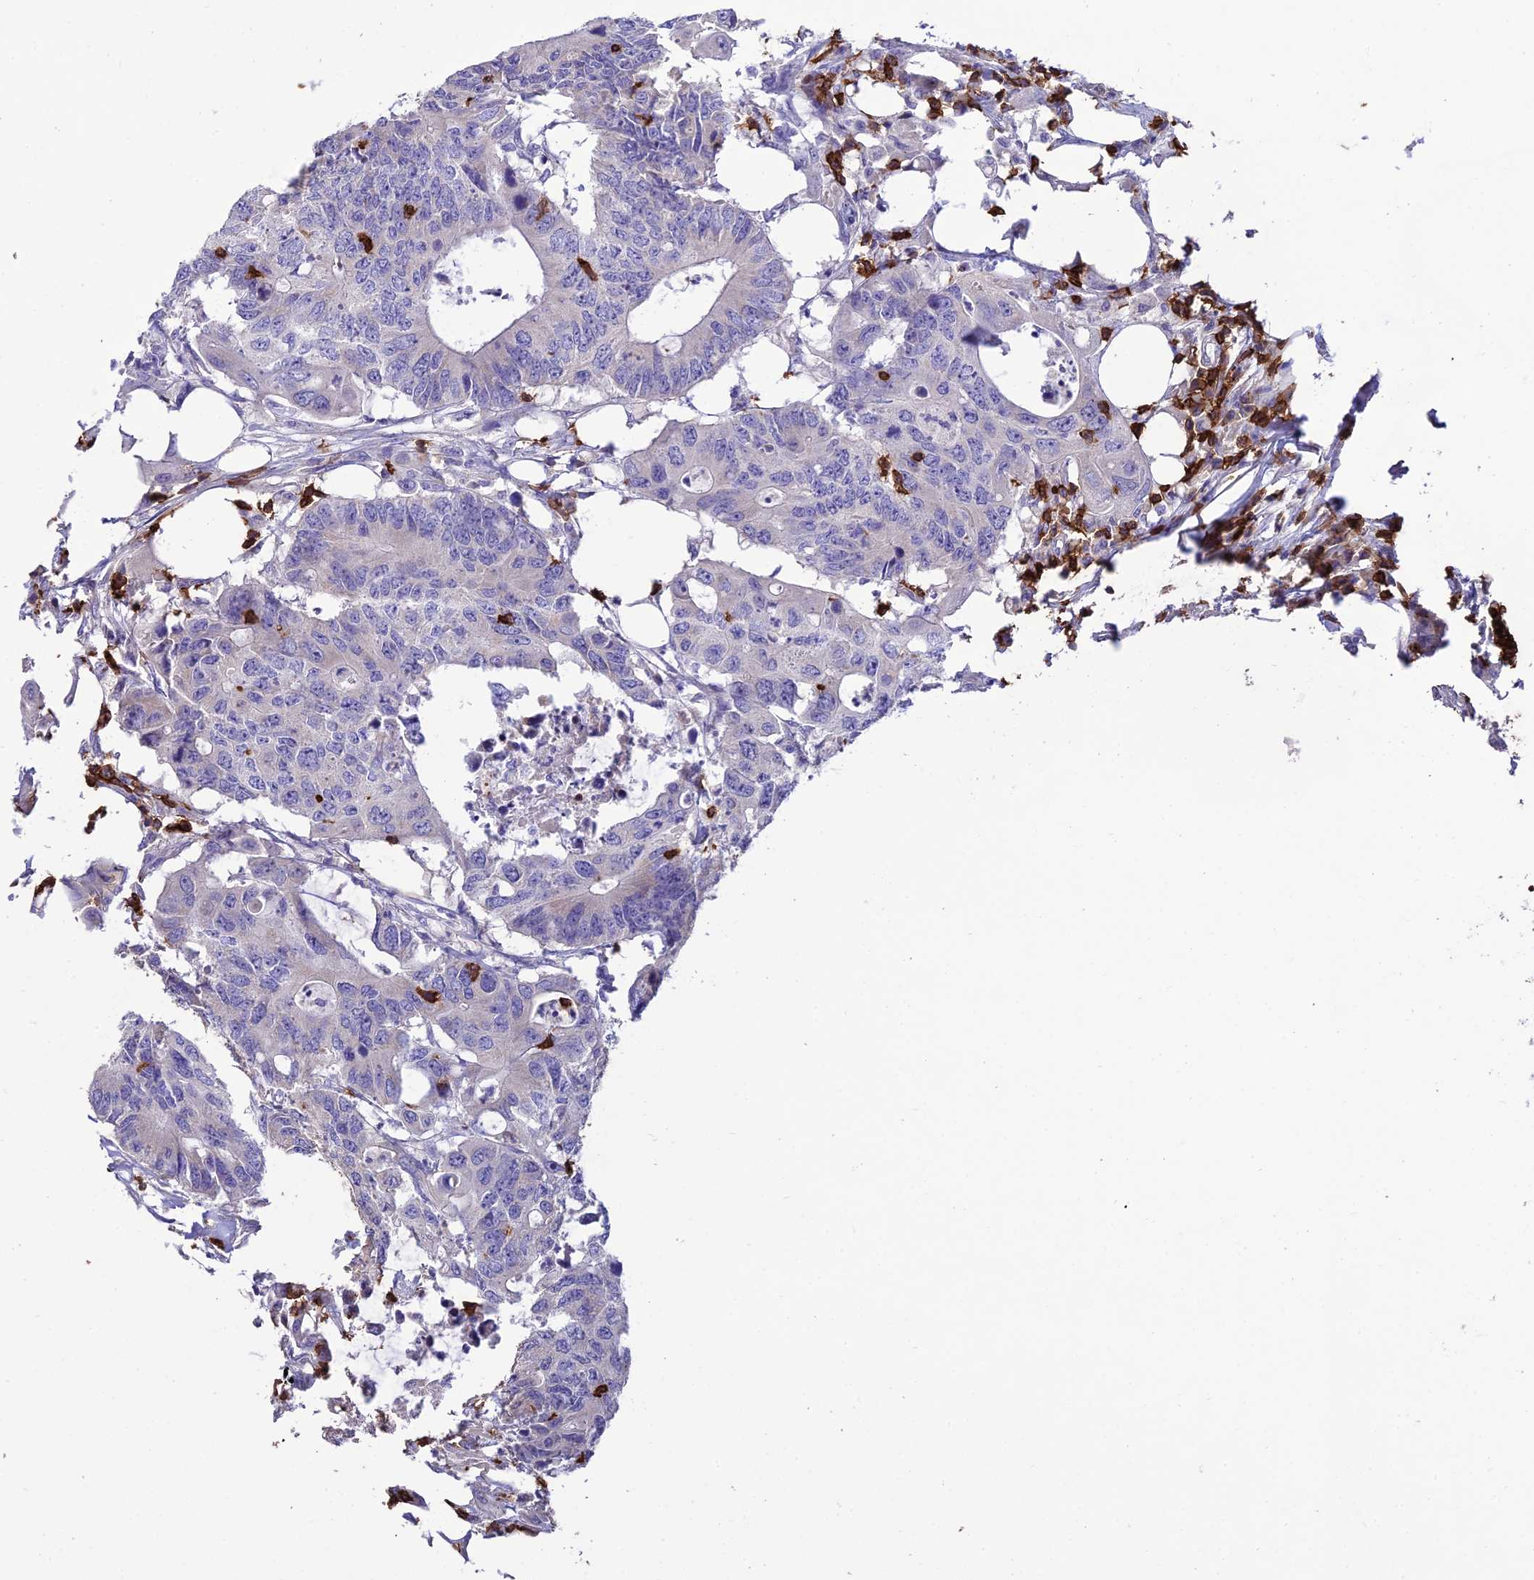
{"staining": {"intensity": "negative", "quantity": "none", "location": "none"}, "tissue": "colorectal cancer", "cell_type": "Tumor cells", "image_type": "cancer", "snomed": [{"axis": "morphology", "description": "Adenocarcinoma, NOS"}, {"axis": "topography", "description": "Colon"}], "caption": "An immunohistochemistry (IHC) histopathology image of colorectal cancer is shown. There is no staining in tumor cells of colorectal cancer. Brightfield microscopy of IHC stained with DAB (brown) and hematoxylin (blue), captured at high magnification.", "gene": "PTPRCAP", "patient": {"sex": "male", "age": 71}}